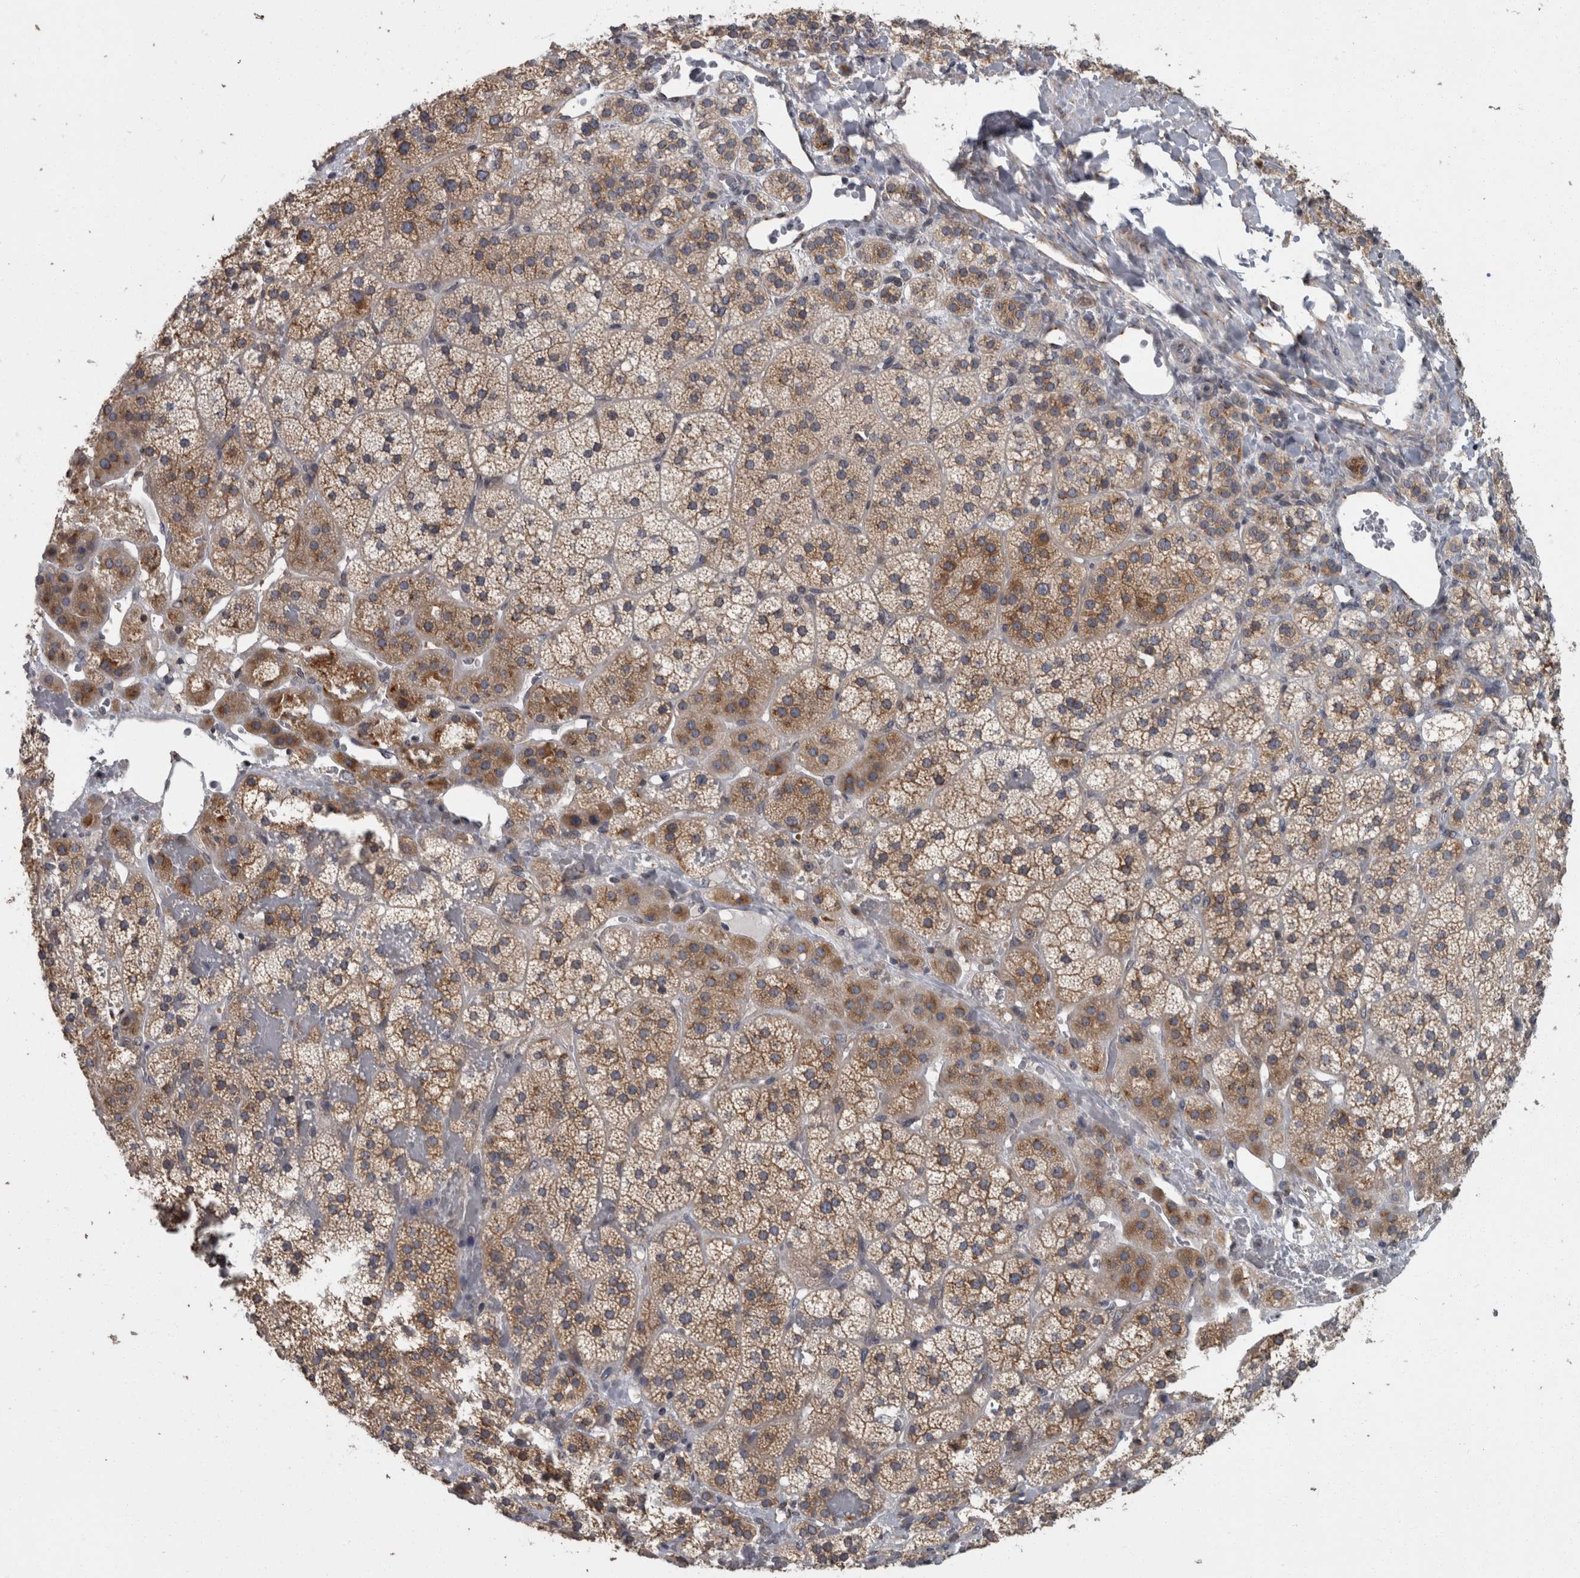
{"staining": {"intensity": "moderate", "quantity": ">75%", "location": "cytoplasmic/membranous"}, "tissue": "adrenal gland", "cell_type": "Glandular cells", "image_type": "normal", "snomed": [{"axis": "morphology", "description": "Normal tissue, NOS"}, {"axis": "topography", "description": "Adrenal gland"}], "caption": "DAB immunohistochemical staining of benign adrenal gland demonstrates moderate cytoplasmic/membranous protein expression in about >75% of glandular cells.", "gene": "LMAN2L", "patient": {"sex": "female", "age": 44}}